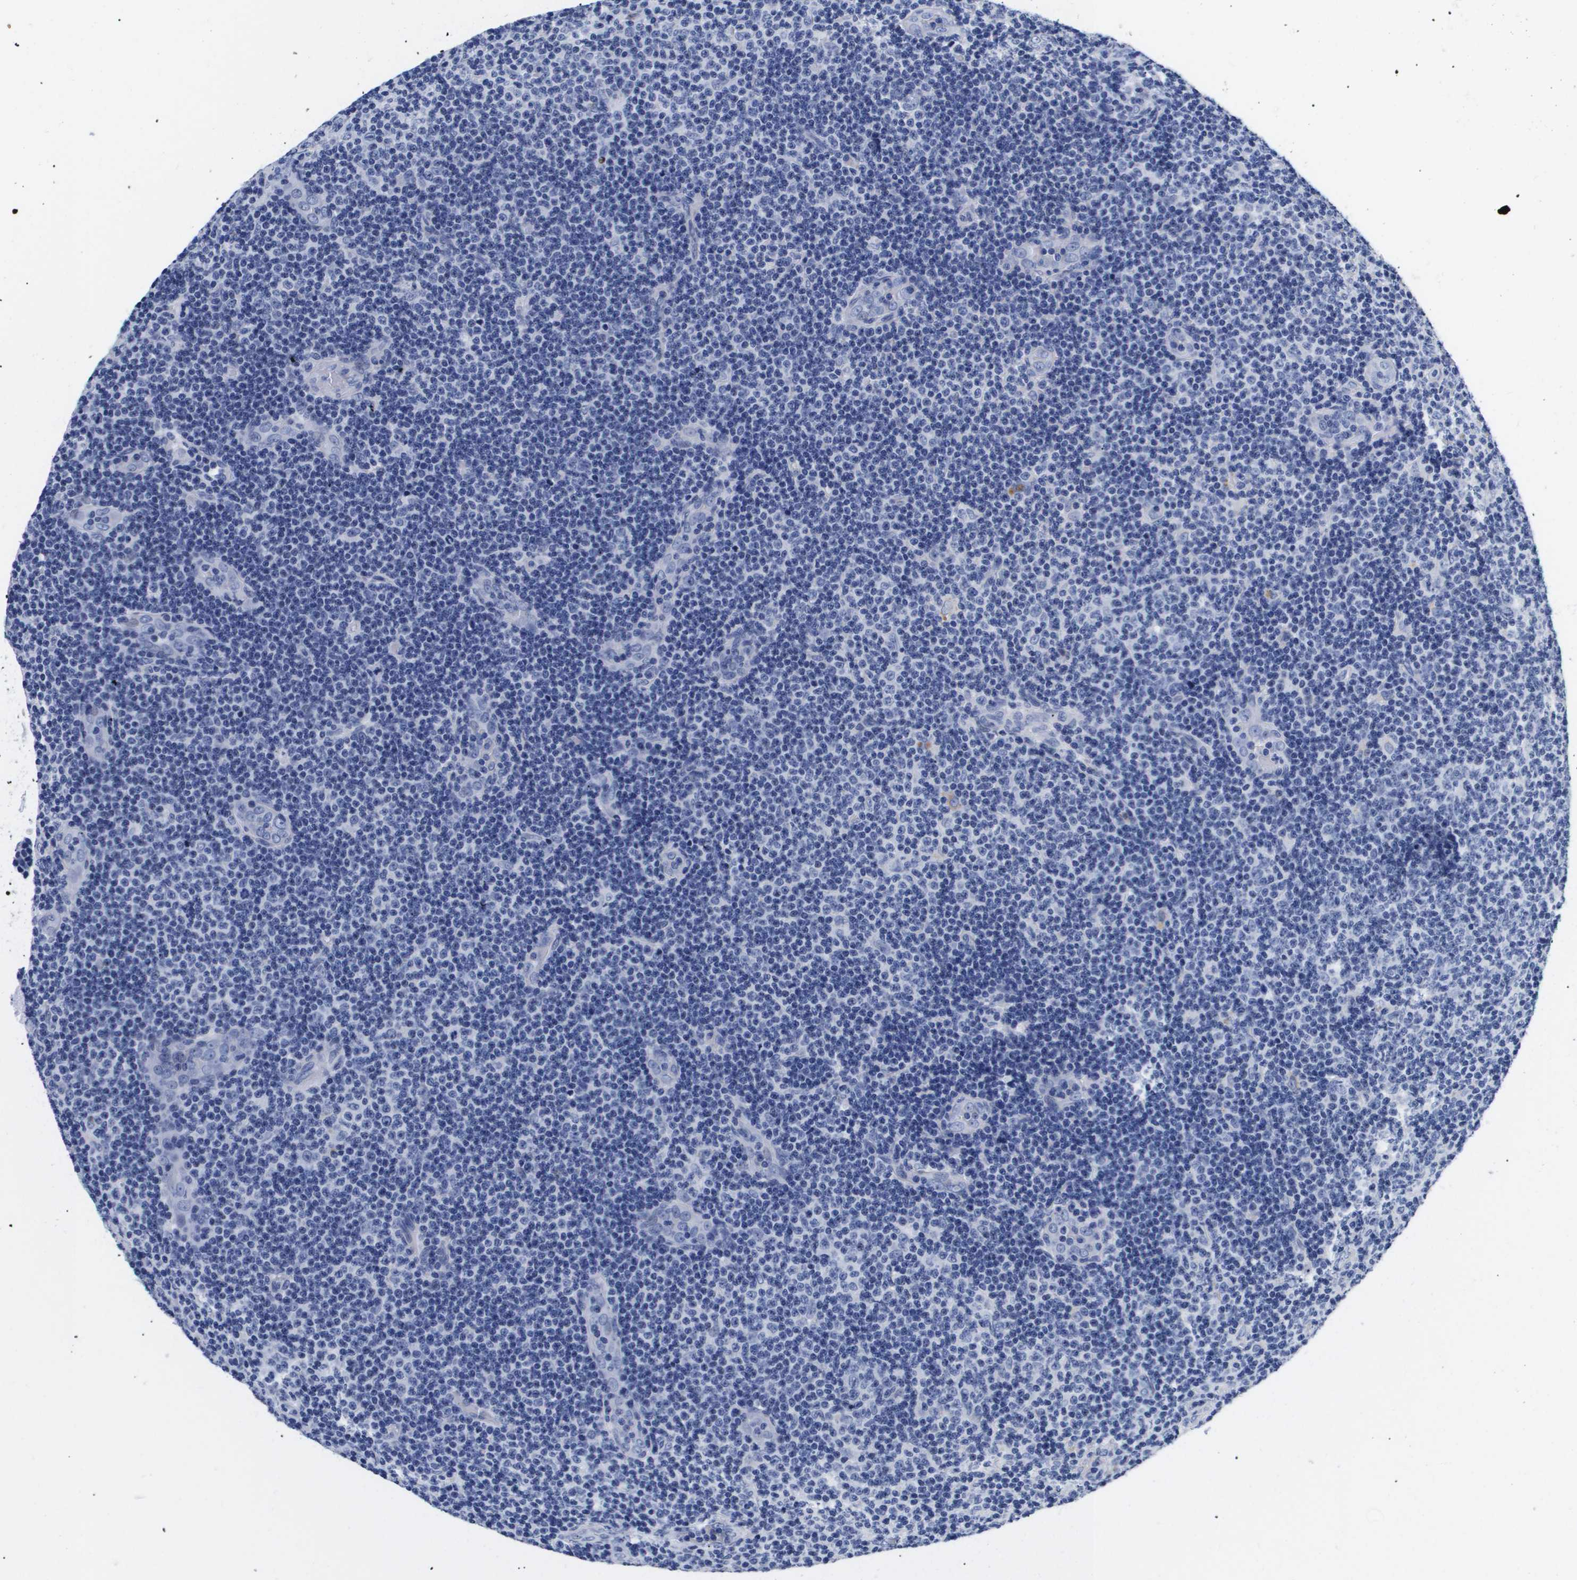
{"staining": {"intensity": "negative", "quantity": "none", "location": "none"}, "tissue": "lymphoma", "cell_type": "Tumor cells", "image_type": "cancer", "snomed": [{"axis": "morphology", "description": "Malignant lymphoma, non-Hodgkin's type, Low grade"}, {"axis": "topography", "description": "Lymph node"}], "caption": "Immunohistochemistry (IHC) of malignant lymphoma, non-Hodgkin's type (low-grade) demonstrates no staining in tumor cells. Brightfield microscopy of immunohistochemistry stained with DAB (3,3'-diaminobenzidine) (brown) and hematoxylin (blue), captured at high magnification.", "gene": "ATP6V0A4", "patient": {"sex": "male", "age": 83}}